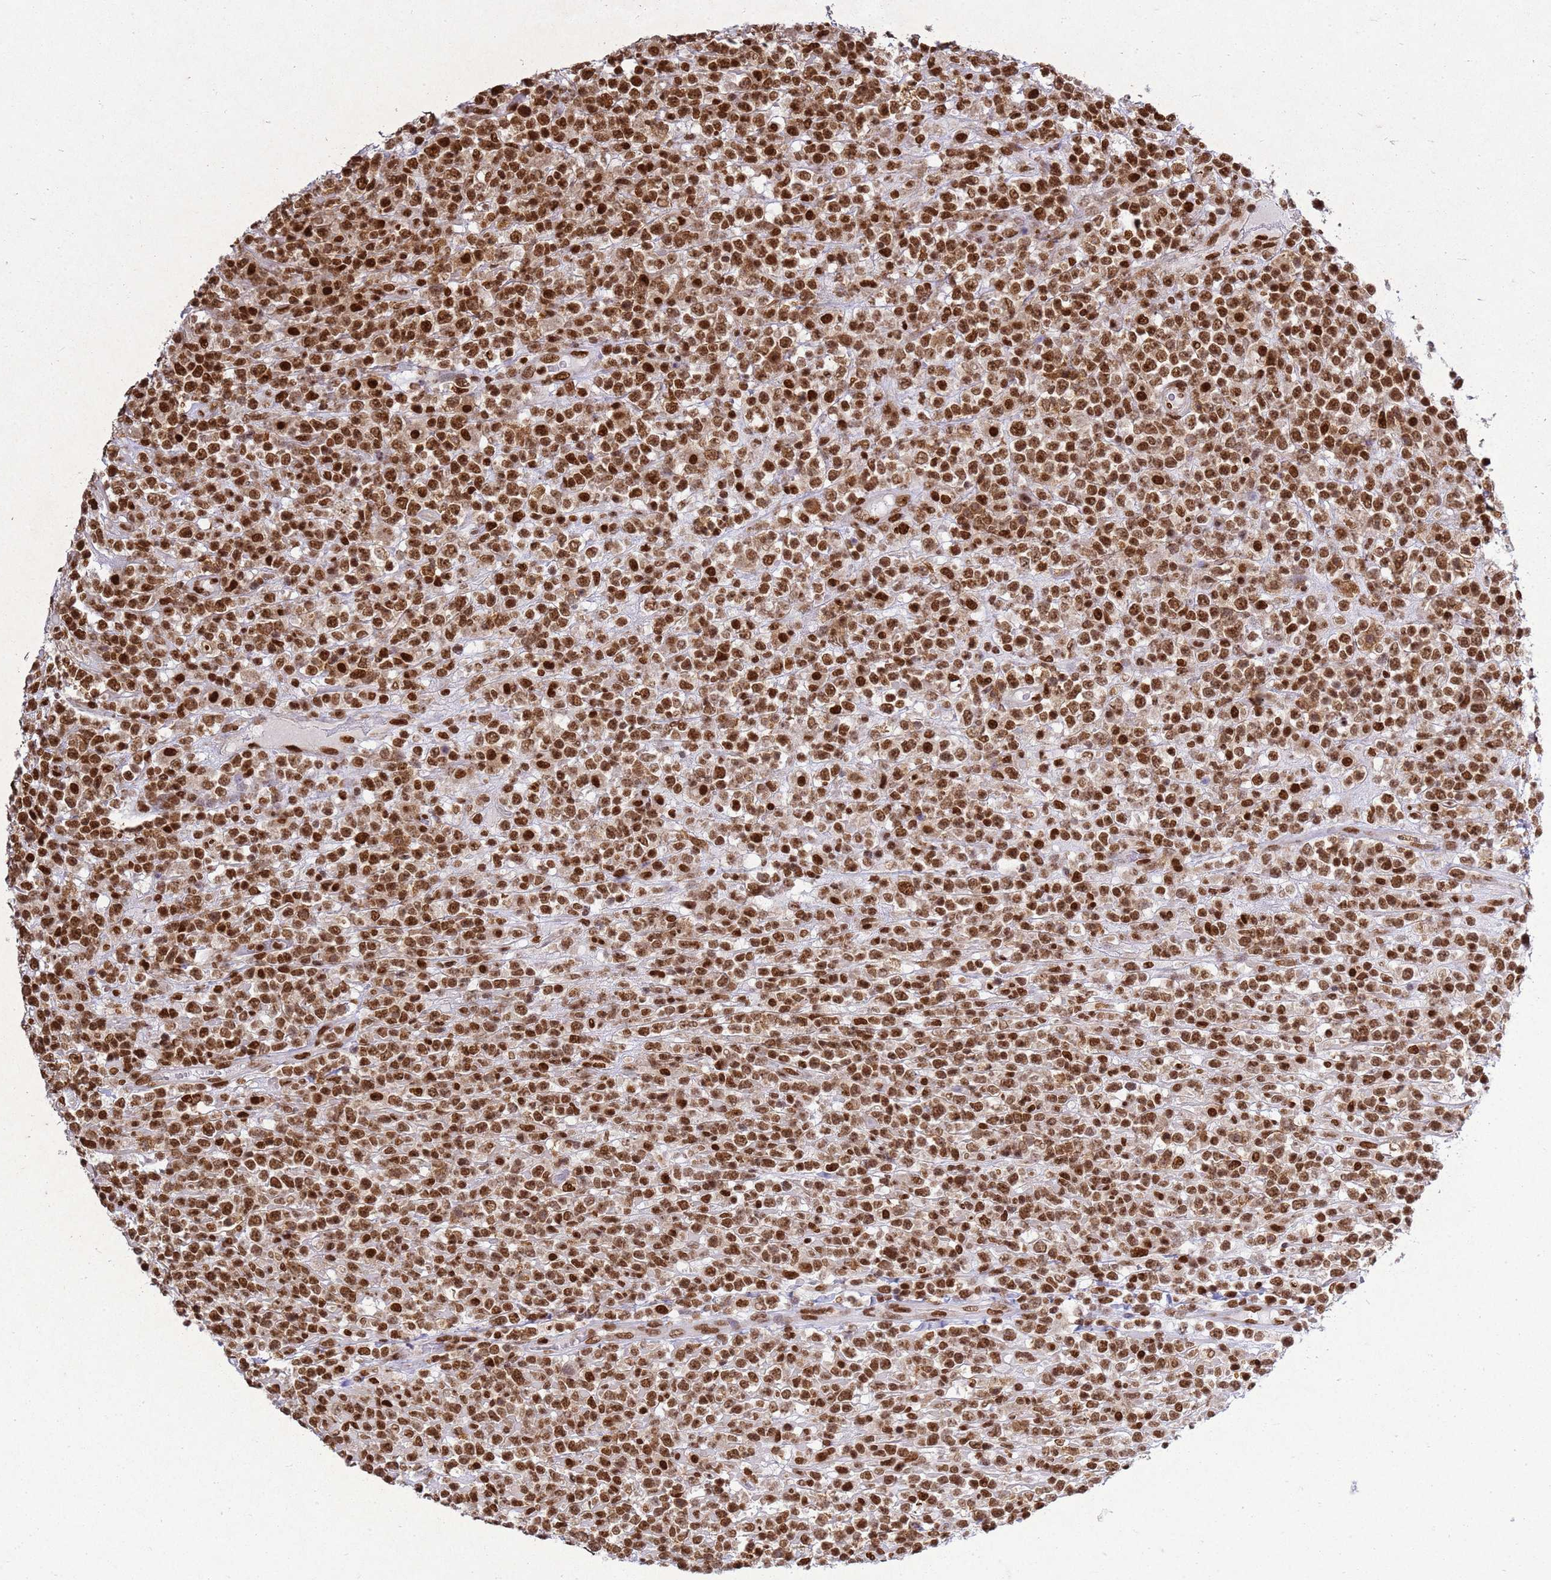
{"staining": {"intensity": "moderate", "quantity": ">75%", "location": "nuclear"}, "tissue": "lymphoma", "cell_type": "Tumor cells", "image_type": "cancer", "snomed": [{"axis": "morphology", "description": "Malignant lymphoma, non-Hodgkin's type, High grade"}, {"axis": "topography", "description": "Colon"}], "caption": "Immunohistochemical staining of lymphoma demonstrates moderate nuclear protein expression in approximately >75% of tumor cells. (DAB = brown stain, brightfield microscopy at high magnification).", "gene": "APEX1", "patient": {"sex": "female", "age": 53}}